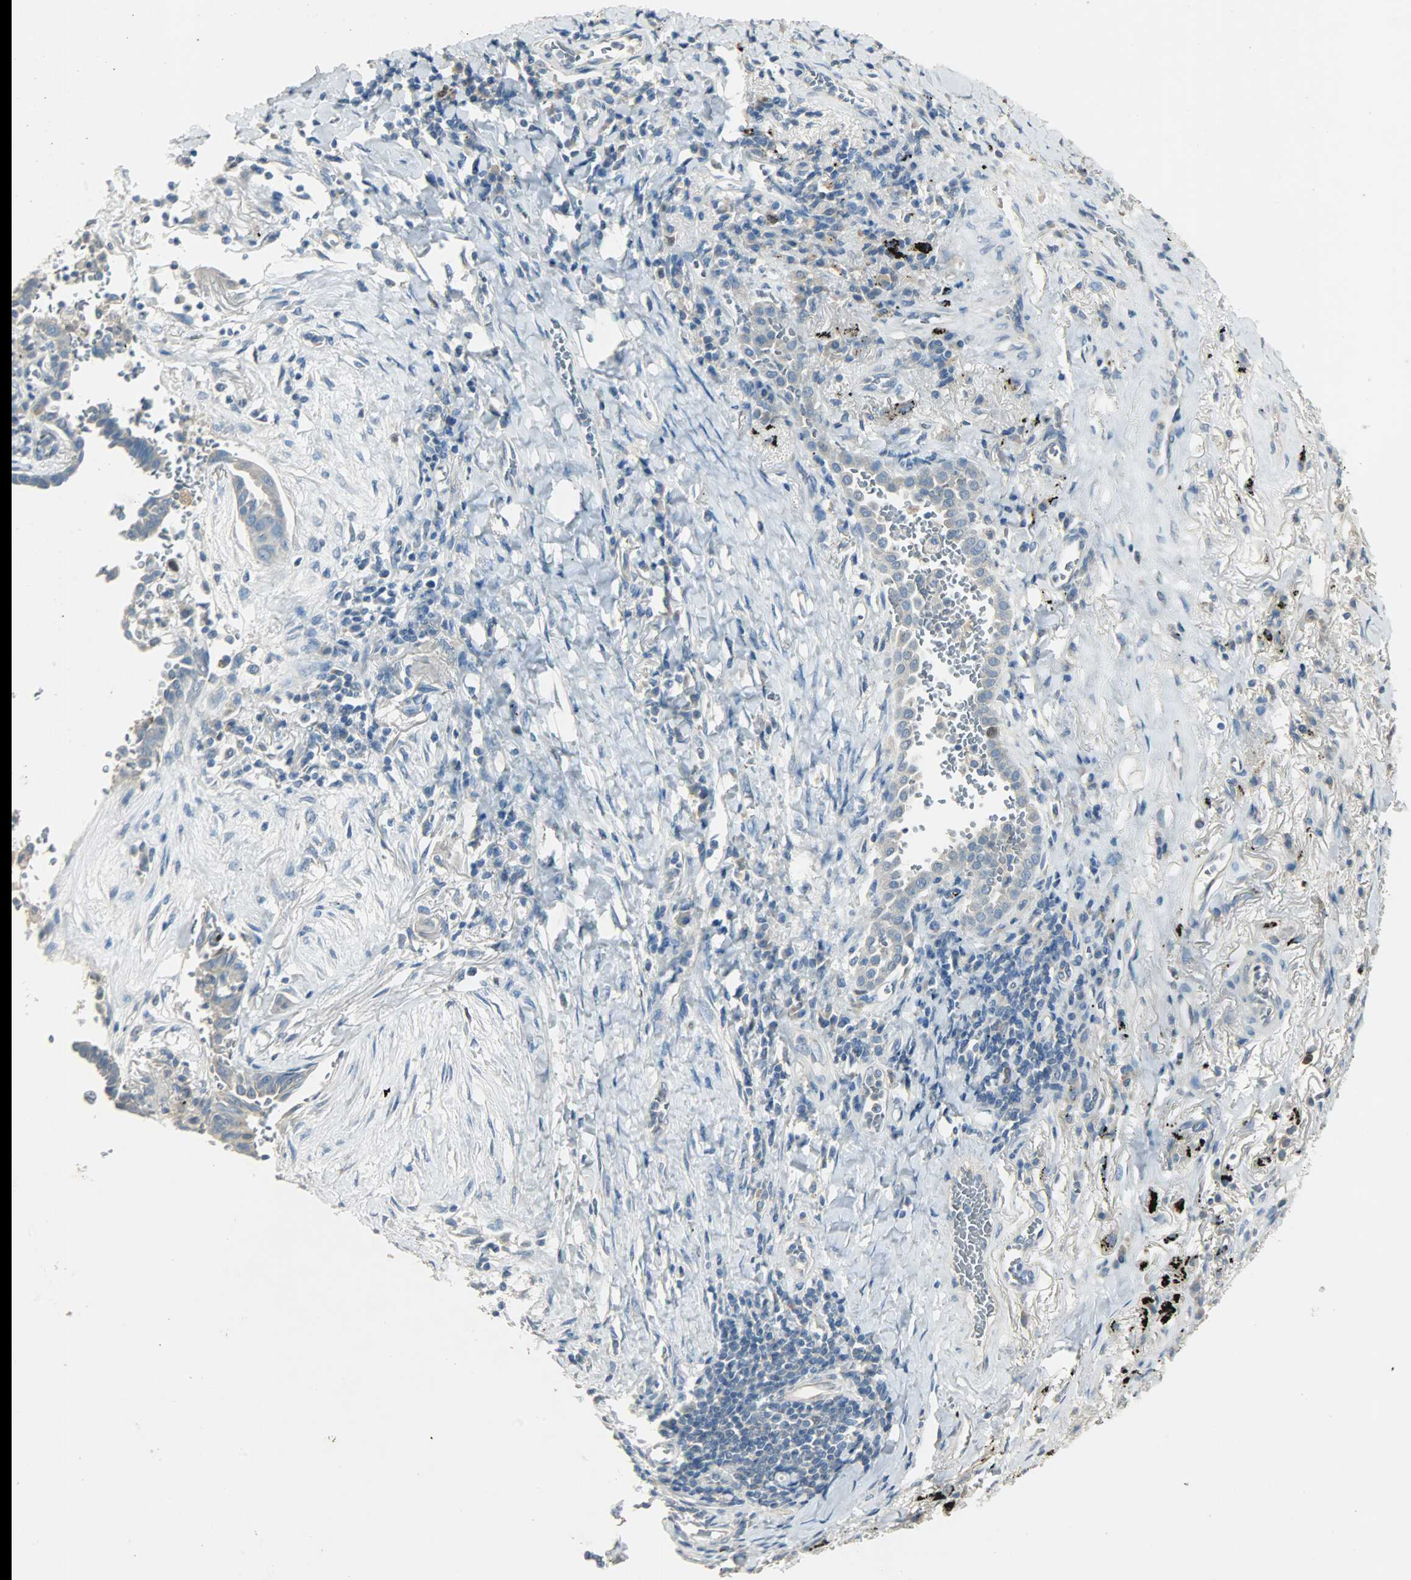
{"staining": {"intensity": "weak", "quantity": "25%-75%", "location": "cytoplasmic/membranous"}, "tissue": "lung cancer", "cell_type": "Tumor cells", "image_type": "cancer", "snomed": [{"axis": "morphology", "description": "Adenocarcinoma, NOS"}, {"axis": "topography", "description": "Lung"}], "caption": "IHC of human lung cancer (adenocarcinoma) reveals low levels of weak cytoplasmic/membranous positivity in about 25%-75% of tumor cells. (DAB (3,3'-diaminobenzidine) IHC, brown staining for protein, blue staining for nuclei).", "gene": "TPX2", "patient": {"sex": "female", "age": 64}}